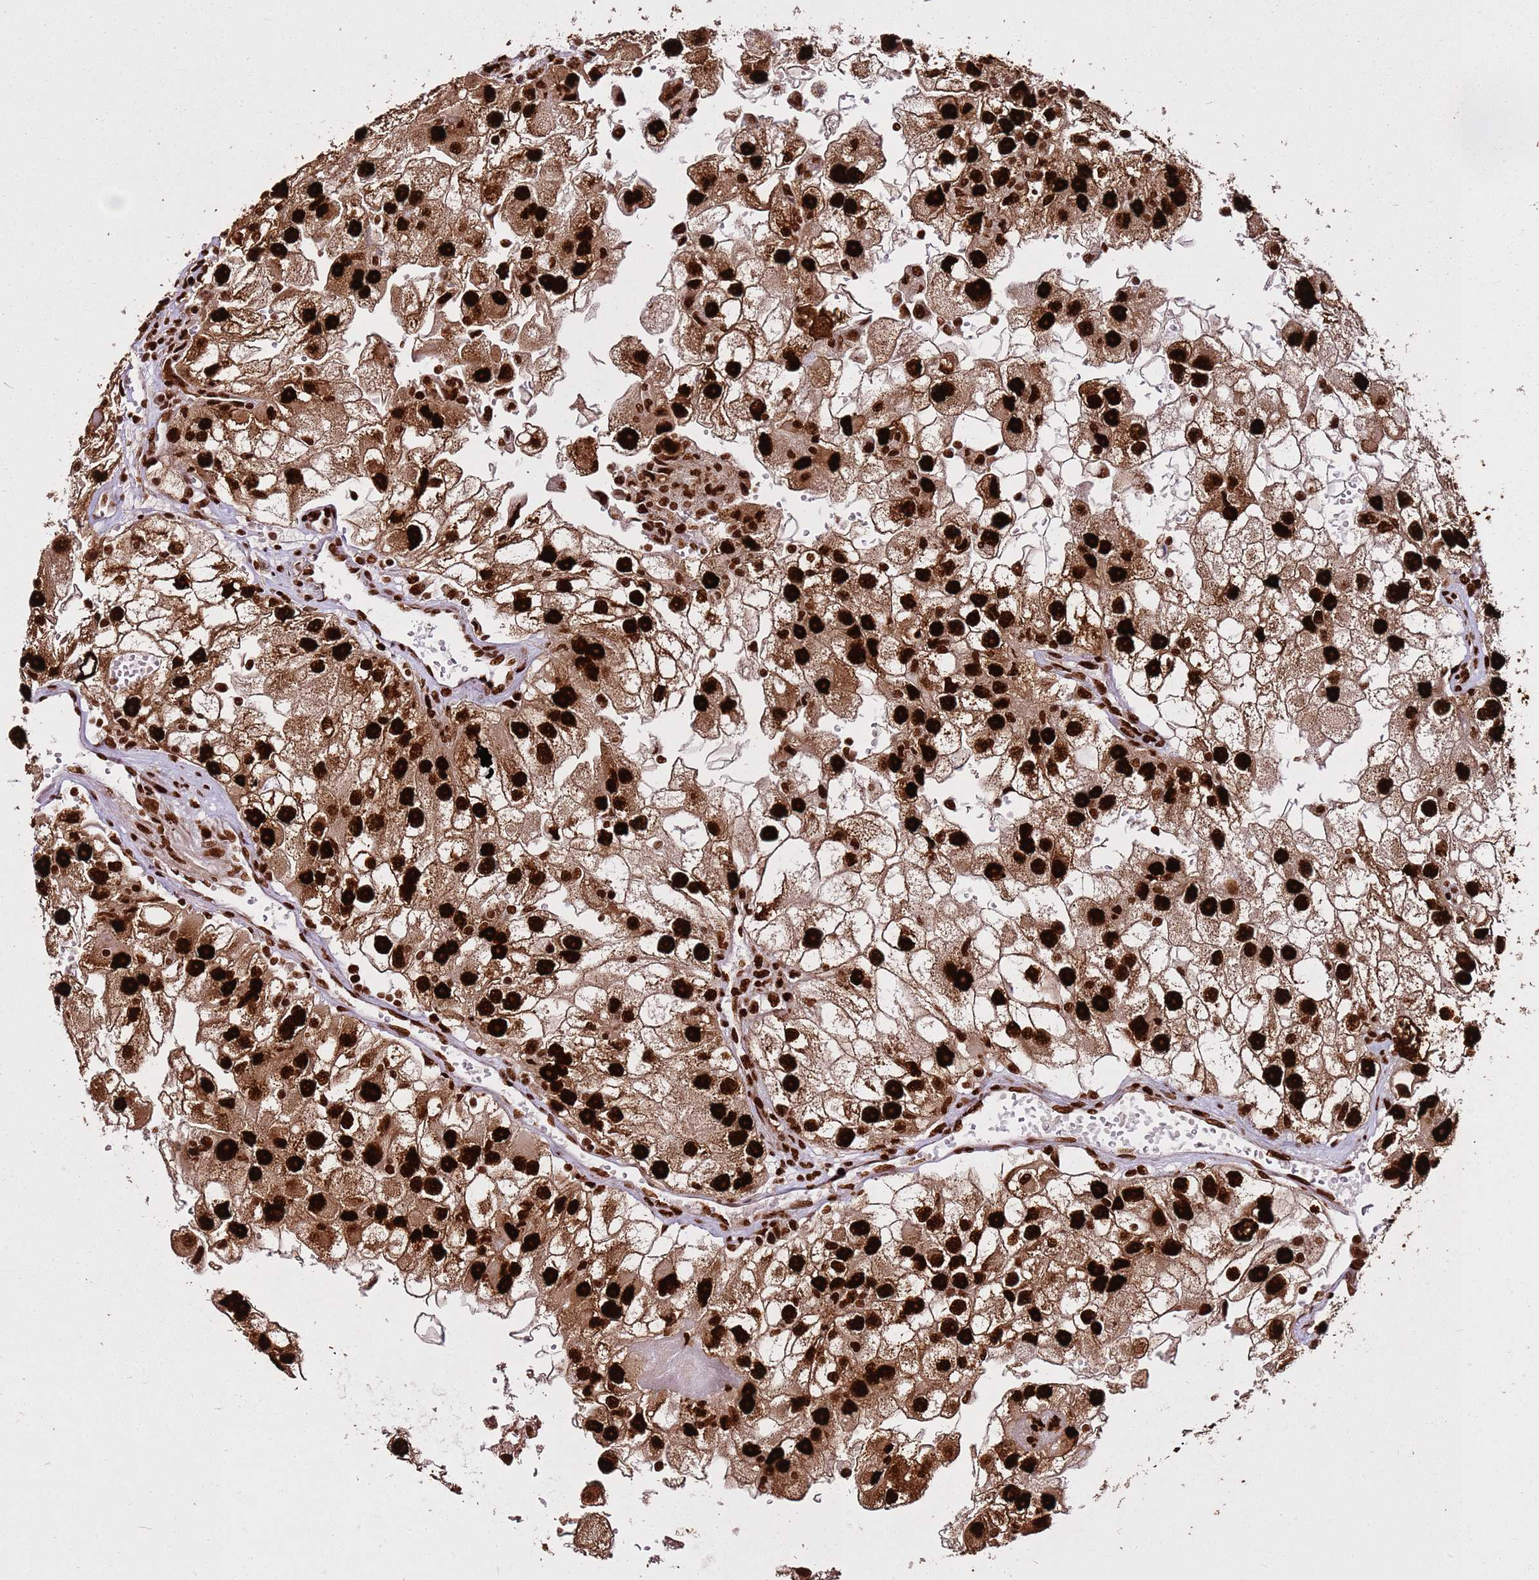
{"staining": {"intensity": "strong", "quantity": ">75%", "location": "cytoplasmic/membranous,nuclear"}, "tissue": "renal cancer", "cell_type": "Tumor cells", "image_type": "cancer", "snomed": [{"axis": "morphology", "description": "Adenocarcinoma, NOS"}, {"axis": "topography", "description": "Kidney"}], "caption": "Immunohistochemistry (IHC) (DAB (3,3'-diaminobenzidine)) staining of adenocarcinoma (renal) reveals strong cytoplasmic/membranous and nuclear protein expression in approximately >75% of tumor cells.", "gene": "HNRNPAB", "patient": {"sex": "male", "age": 63}}